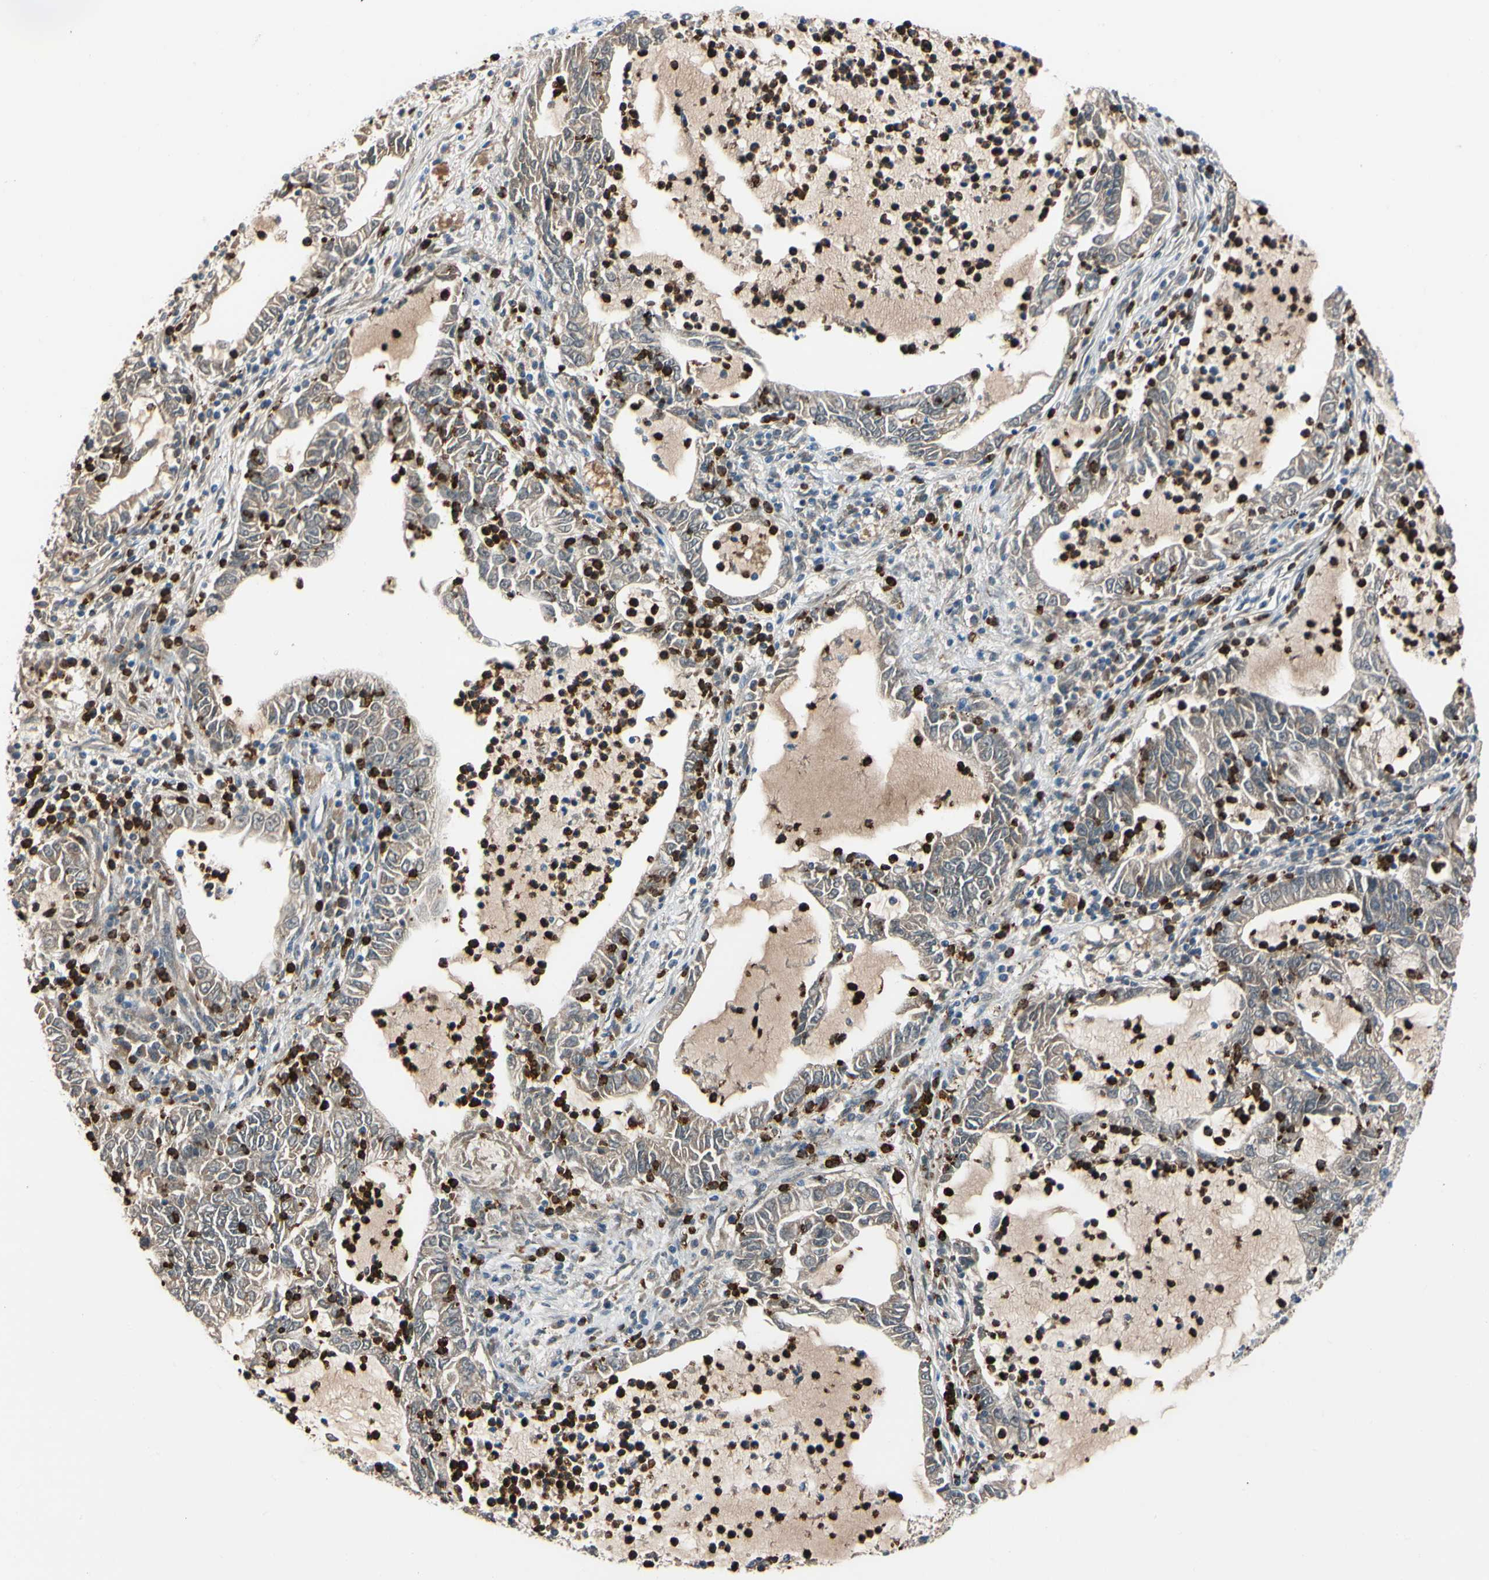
{"staining": {"intensity": "moderate", "quantity": "<25%", "location": "cytoplasmic/membranous"}, "tissue": "lung cancer", "cell_type": "Tumor cells", "image_type": "cancer", "snomed": [{"axis": "morphology", "description": "Adenocarcinoma, NOS"}, {"axis": "topography", "description": "Lung"}], "caption": "Immunohistochemistry (DAB) staining of lung adenocarcinoma demonstrates moderate cytoplasmic/membranous protein positivity in about <25% of tumor cells. (brown staining indicates protein expression, while blue staining denotes nuclei).", "gene": "HJURP", "patient": {"sex": "female", "age": 51}}